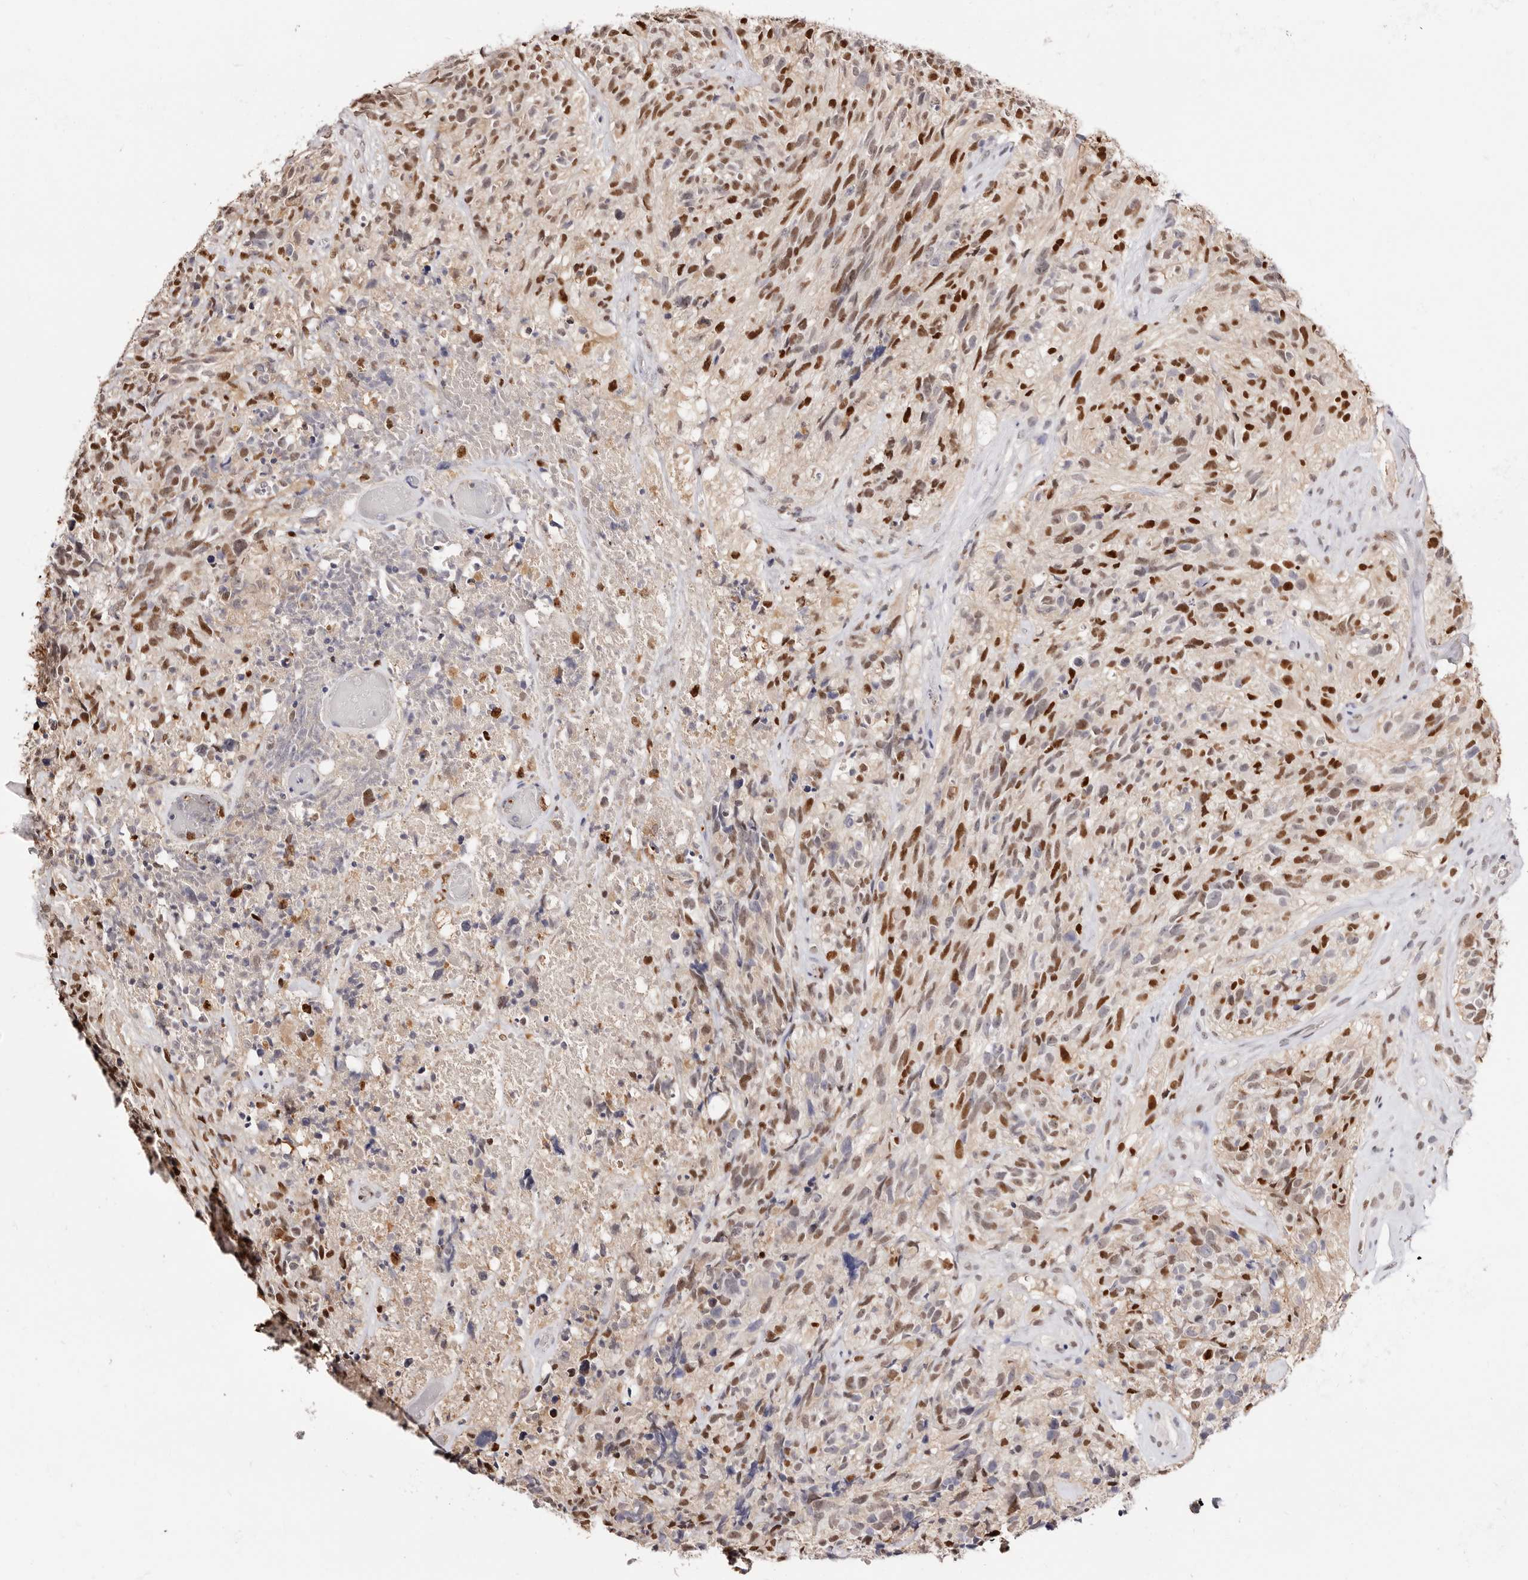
{"staining": {"intensity": "strong", "quantity": "25%-75%", "location": "nuclear"}, "tissue": "glioma", "cell_type": "Tumor cells", "image_type": "cancer", "snomed": [{"axis": "morphology", "description": "Glioma, malignant, High grade"}, {"axis": "topography", "description": "Brain"}], "caption": "A brown stain shows strong nuclear positivity of a protein in glioma tumor cells.", "gene": "TKT", "patient": {"sex": "male", "age": 69}}